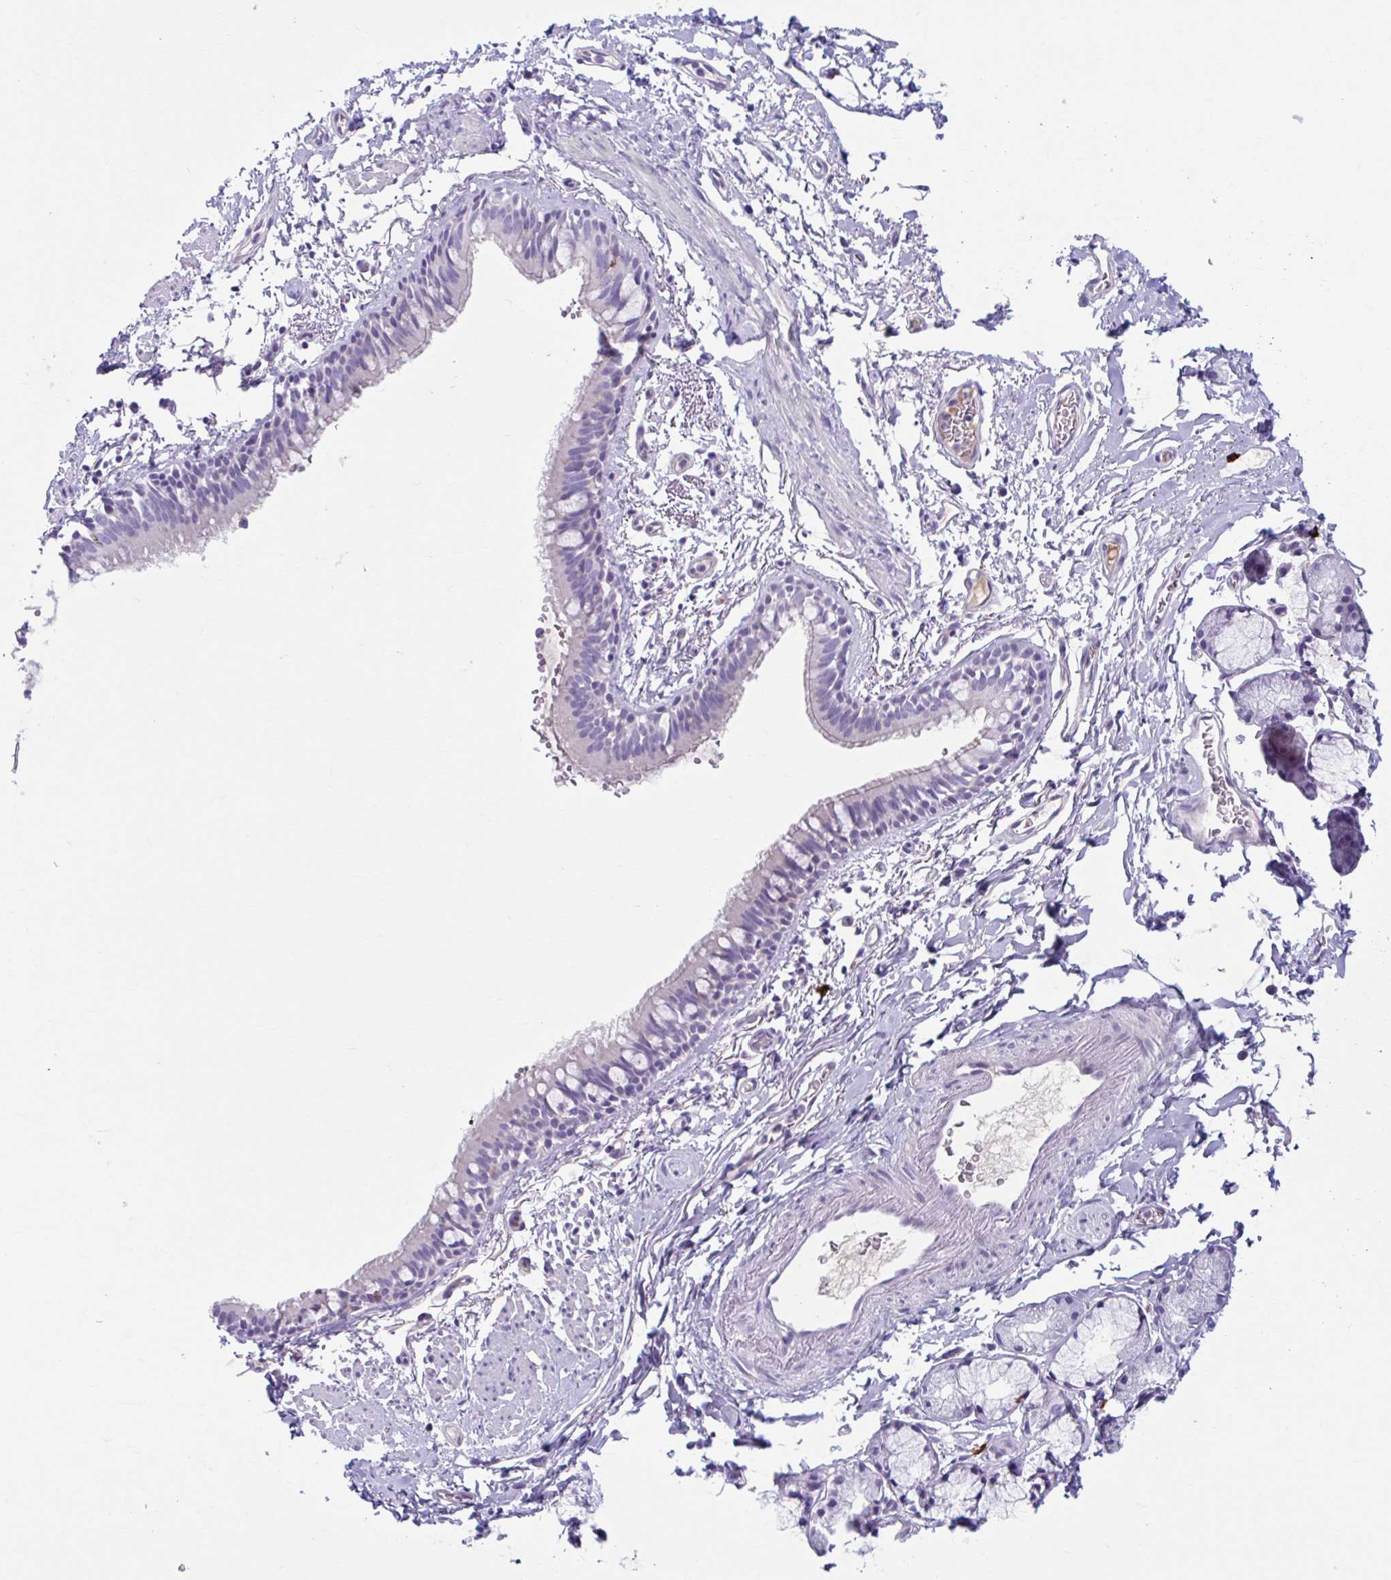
{"staining": {"intensity": "negative", "quantity": "none", "location": "none"}, "tissue": "bronchus", "cell_type": "Respiratory epithelial cells", "image_type": "normal", "snomed": [{"axis": "morphology", "description": "Normal tissue, NOS"}, {"axis": "topography", "description": "Lymph node"}, {"axis": "topography", "description": "Cartilage tissue"}, {"axis": "topography", "description": "Bronchus"}], "caption": "This is a histopathology image of IHC staining of unremarkable bronchus, which shows no positivity in respiratory epithelial cells. The staining was performed using DAB to visualize the protein expression in brown, while the nuclei were stained in blue with hematoxylin (Magnification: 20x).", "gene": "C12orf71", "patient": {"sex": "female", "age": 70}}